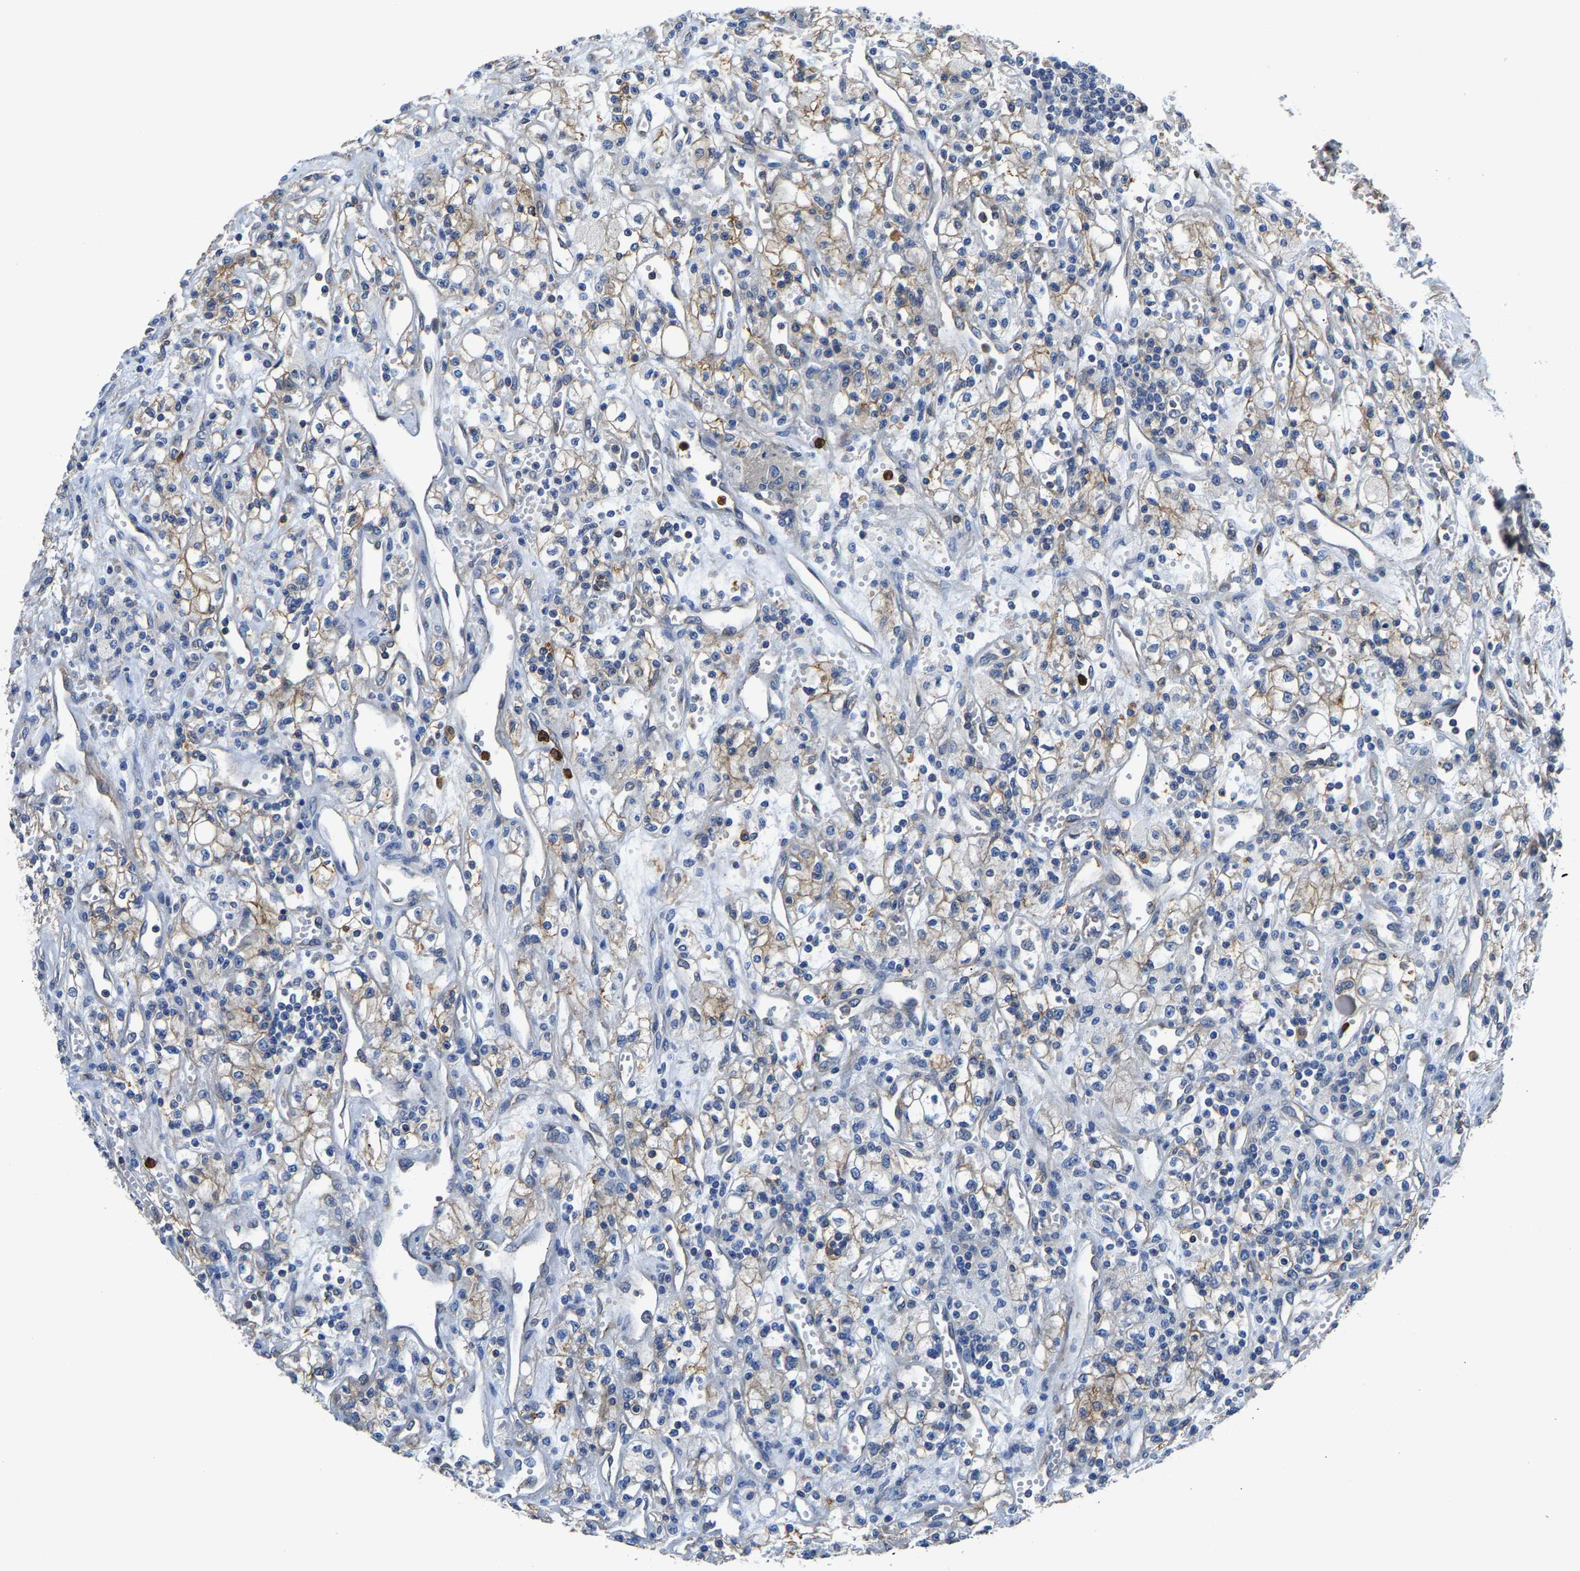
{"staining": {"intensity": "weak", "quantity": "25%-75%", "location": "cytoplasmic/membranous"}, "tissue": "renal cancer", "cell_type": "Tumor cells", "image_type": "cancer", "snomed": [{"axis": "morphology", "description": "Adenocarcinoma, NOS"}, {"axis": "topography", "description": "Kidney"}], "caption": "Renal cancer was stained to show a protein in brown. There is low levels of weak cytoplasmic/membranous expression in approximately 25%-75% of tumor cells.", "gene": "TRAF6", "patient": {"sex": "male", "age": 59}}